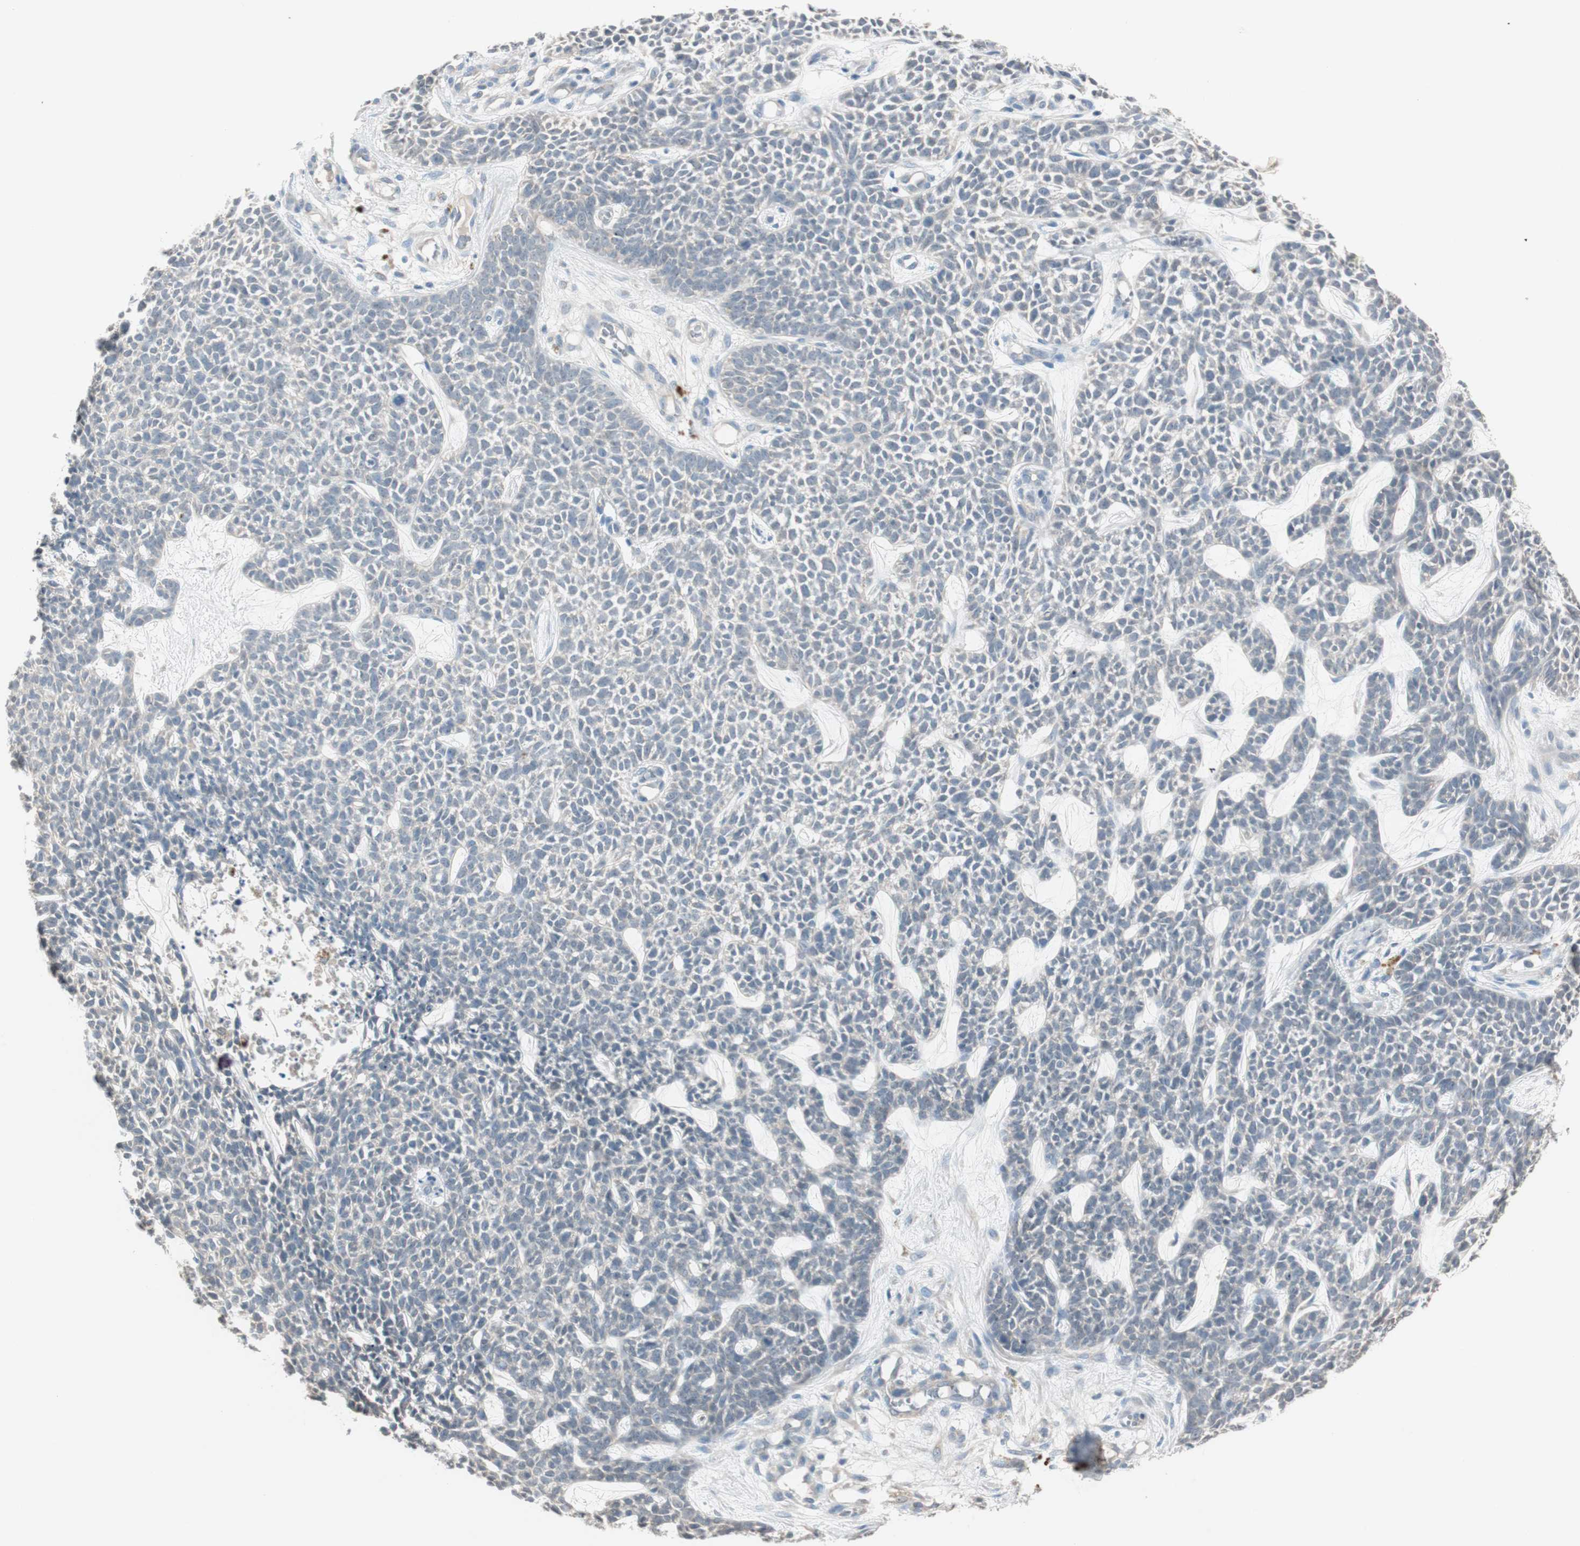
{"staining": {"intensity": "negative", "quantity": "none", "location": "none"}, "tissue": "skin cancer", "cell_type": "Tumor cells", "image_type": "cancer", "snomed": [{"axis": "morphology", "description": "Basal cell carcinoma"}, {"axis": "topography", "description": "Skin"}], "caption": "This is a histopathology image of immunohistochemistry (IHC) staining of skin cancer (basal cell carcinoma), which shows no expression in tumor cells.", "gene": "KHK", "patient": {"sex": "female", "age": 84}}